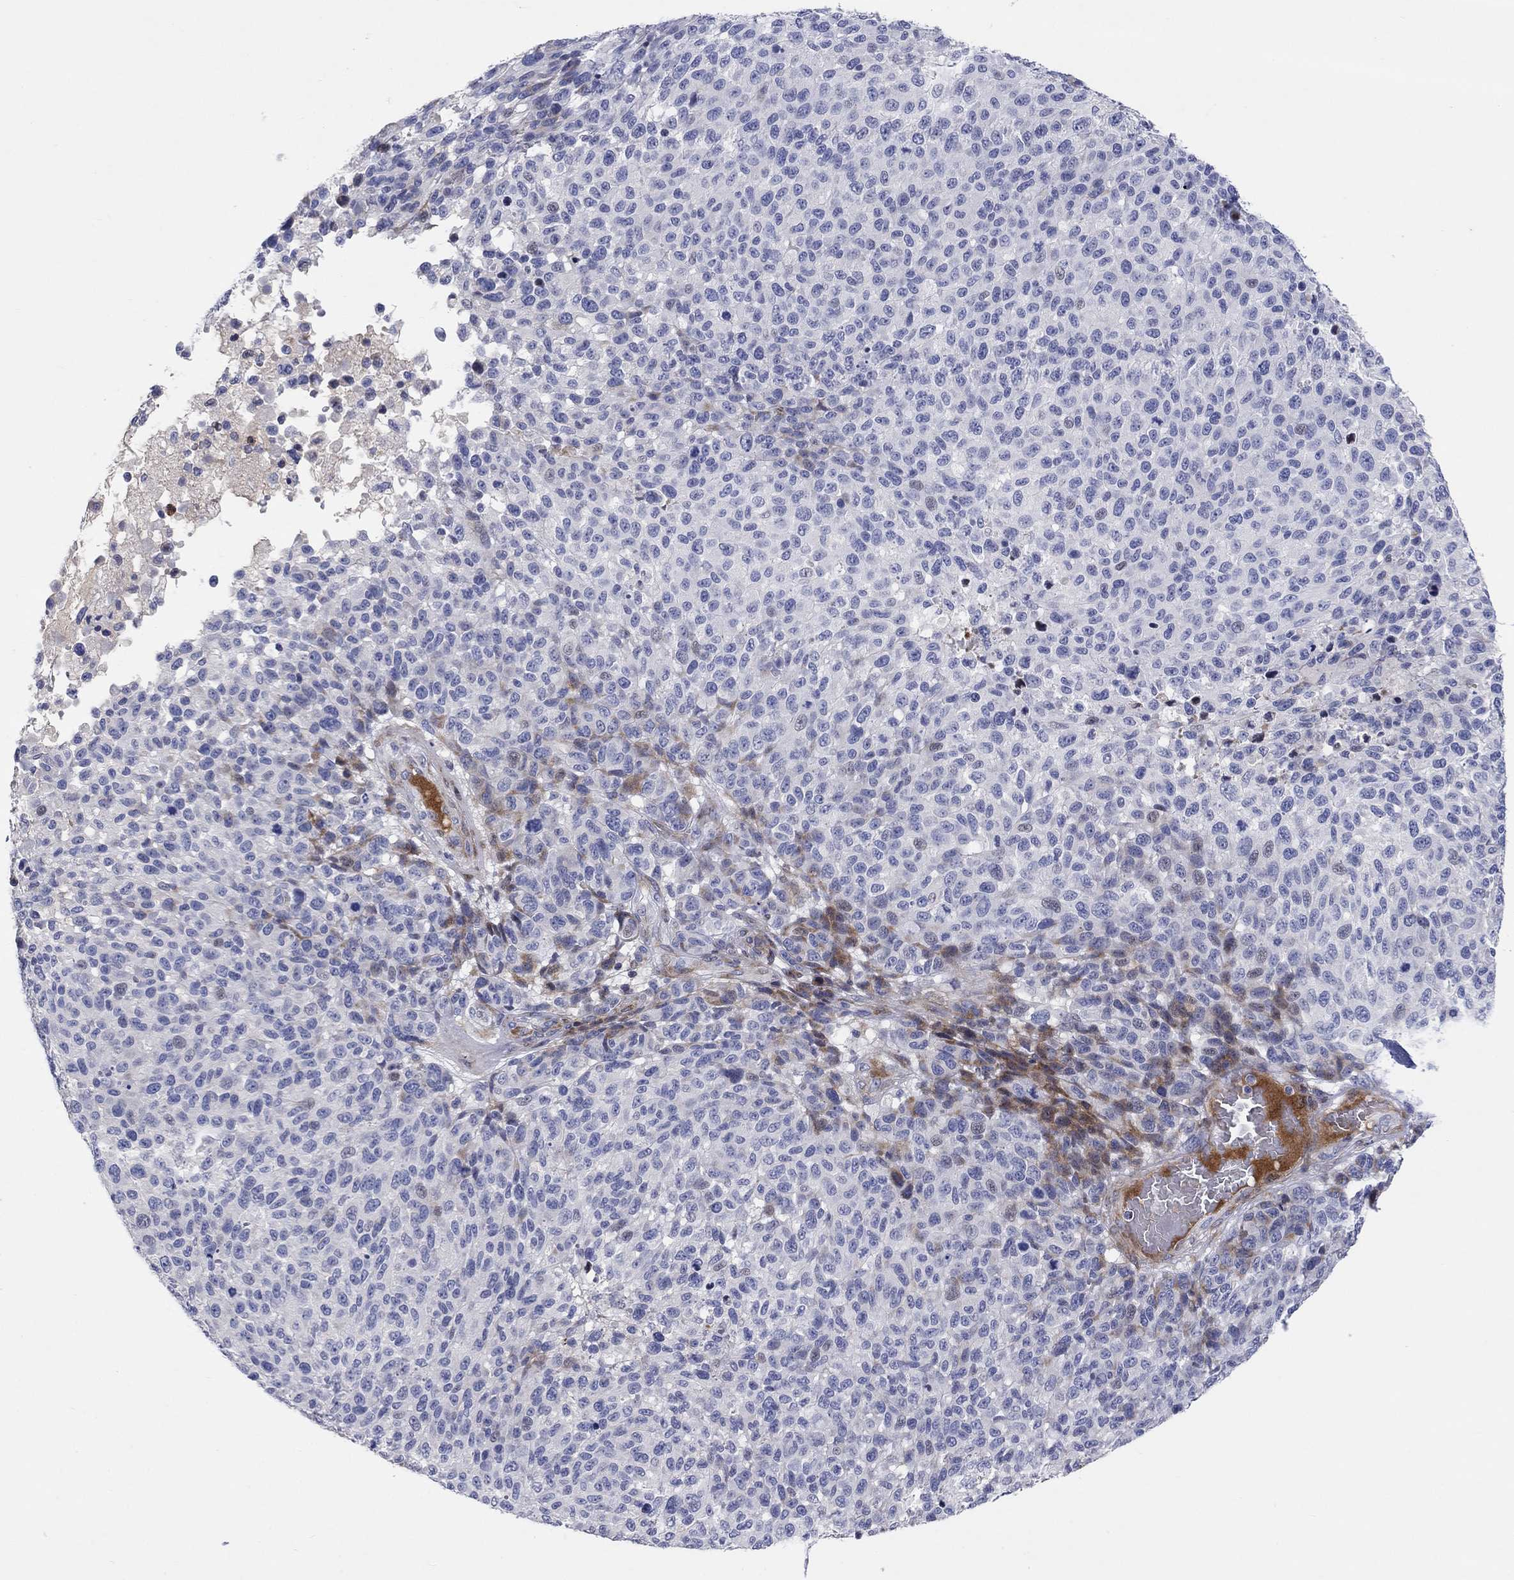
{"staining": {"intensity": "negative", "quantity": "none", "location": "none"}, "tissue": "melanoma", "cell_type": "Tumor cells", "image_type": "cancer", "snomed": [{"axis": "morphology", "description": "Malignant melanoma, NOS"}, {"axis": "topography", "description": "Skin"}], "caption": "The histopathology image demonstrates no significant staining in tumor cells of malignant melanoma.", "gene": "ARHGAP36", "patient": {"sex": "female", "age": 95}}